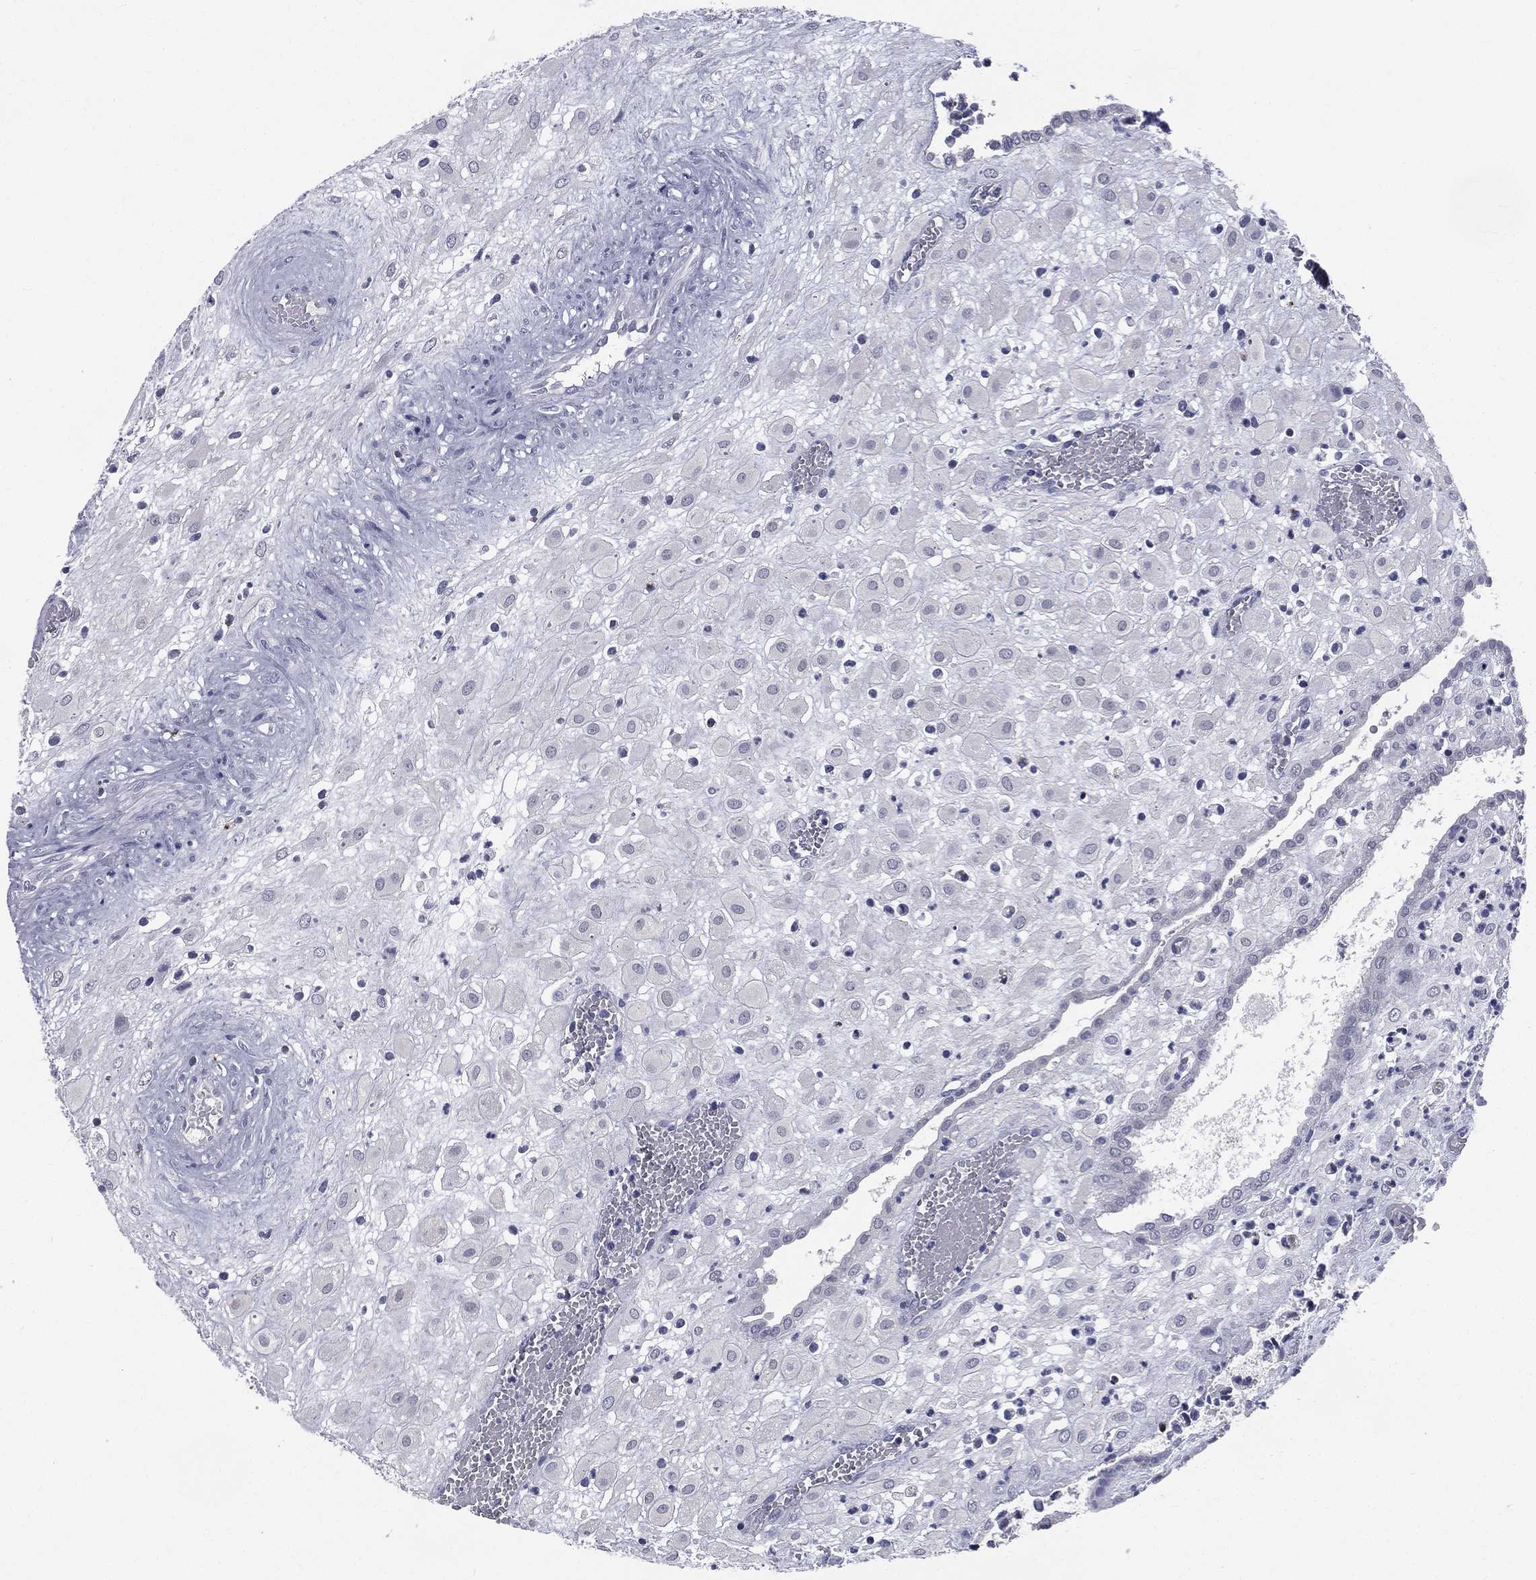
{"staining": {"intensity": "negative", "quantity": "none", "location": "none"}, "tissue": "placenta", "cell_type": "Decidual cells", "image_type": "normal", "snomed": [{"axis": "morphology", "description": "Normal tissue, NOS"}, {"axis": "topography", "description": "Placenta"}], "caption": "A micrograph of placenta stained for a protein exhibits no brown staining in decidual cells.", "gene": "IFT27", "patient": {"sex": "female", "age": 24}}